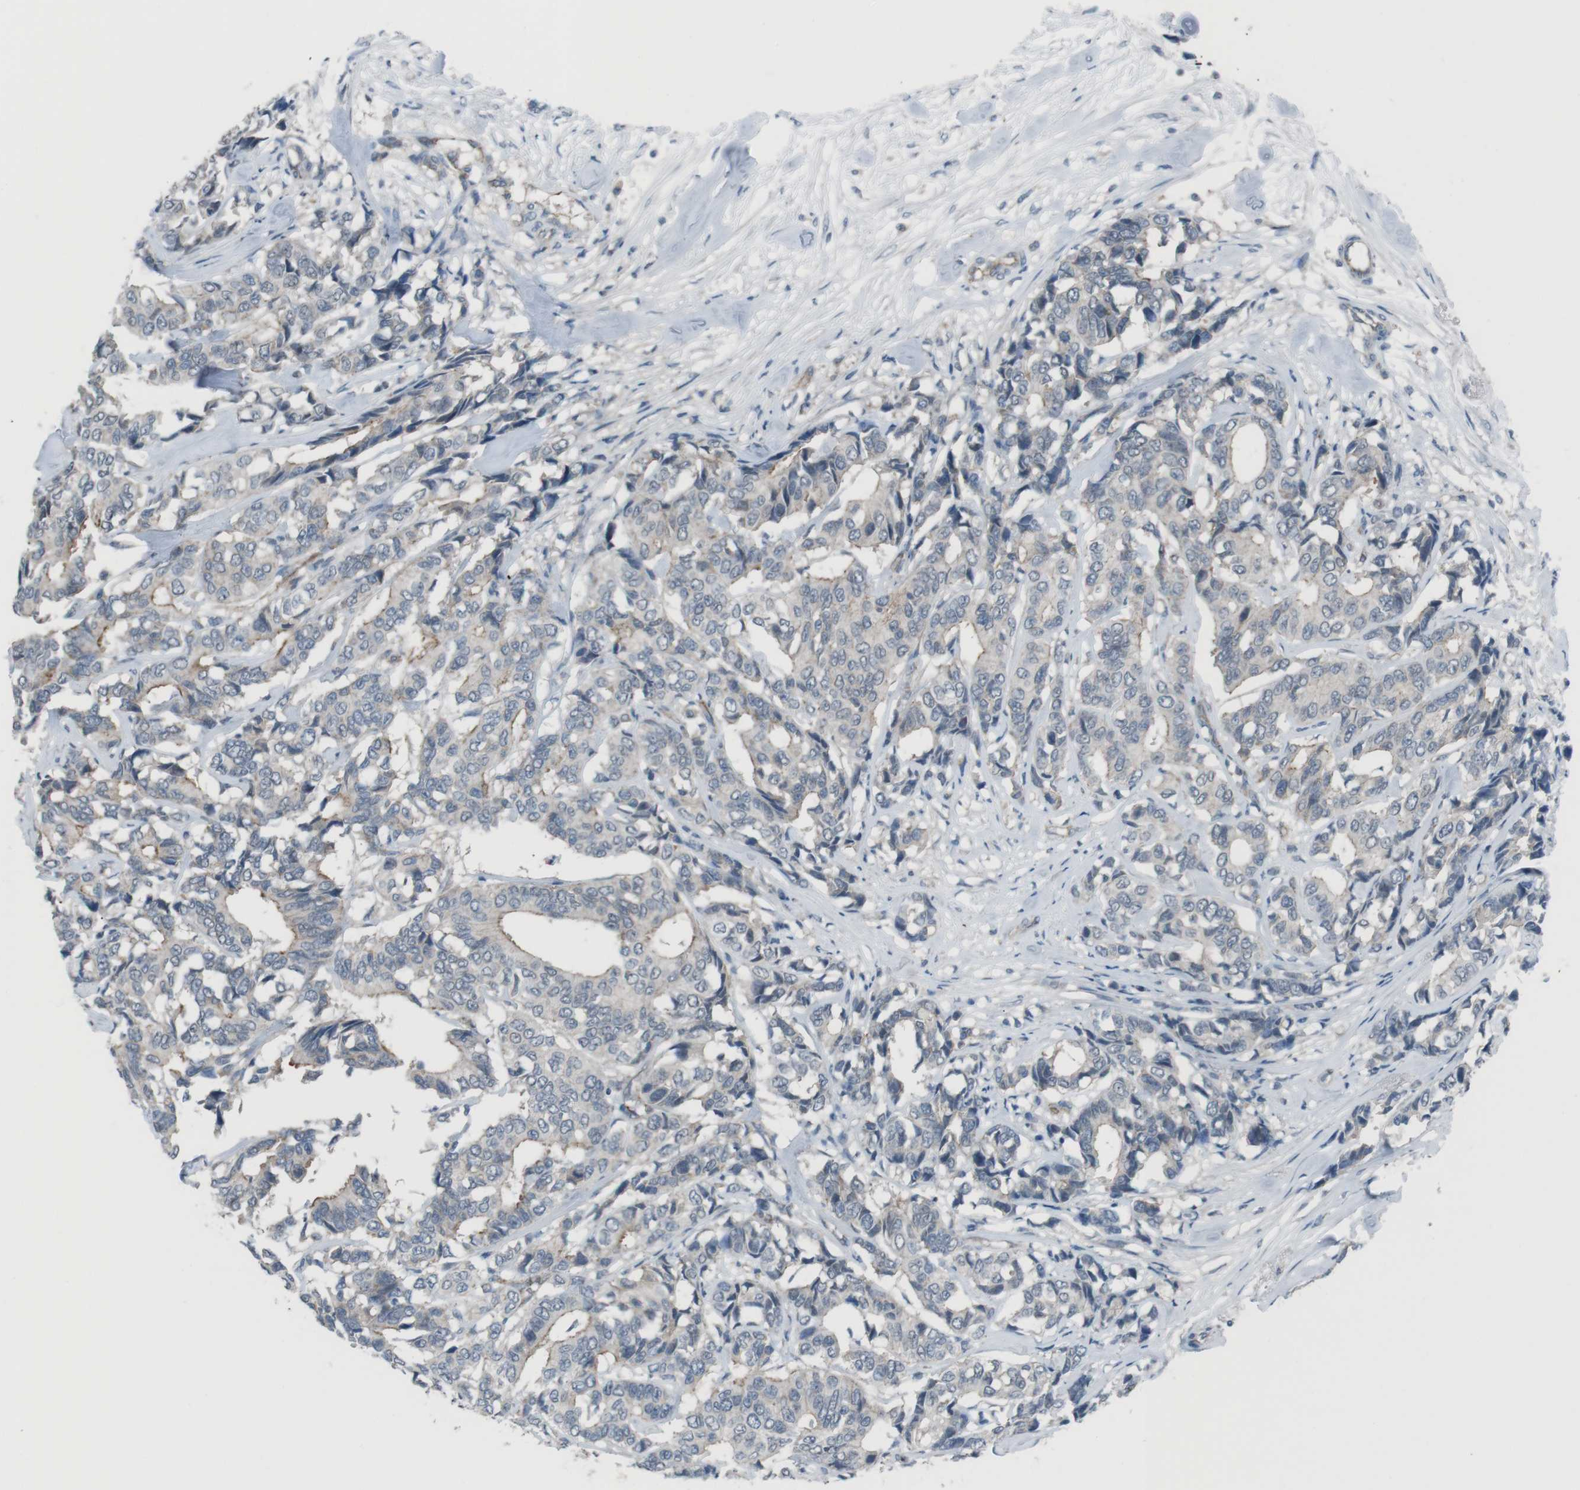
{"staining": {"intensity": "weak", "quantity": "<25%", "location": "cytoplasmic/membranous"}, "tissue": "breast cancer", "cell_type": "Tumor cells", "image_type": "cancer", "snomed": [{"axis": "morphology", "description": "Duct carcinoma"}, {"axis": "topography", "description": "Breast"}], "caption": "An immunohistochemistry (IHC) histopathology image of intraductal carcinoma (breast) is shown. There is no staining in tumor cells of intraductal carcinoma (breast). The staining was performed using DAB (3,3'-diaminobenzidine) to visualize the protein expression in brown, while the nuclei were stained in blue with hematoxylin (Magnification: 20x).", "gene": "SPTA1", "patient": {"sex": "female", "age": 87}}